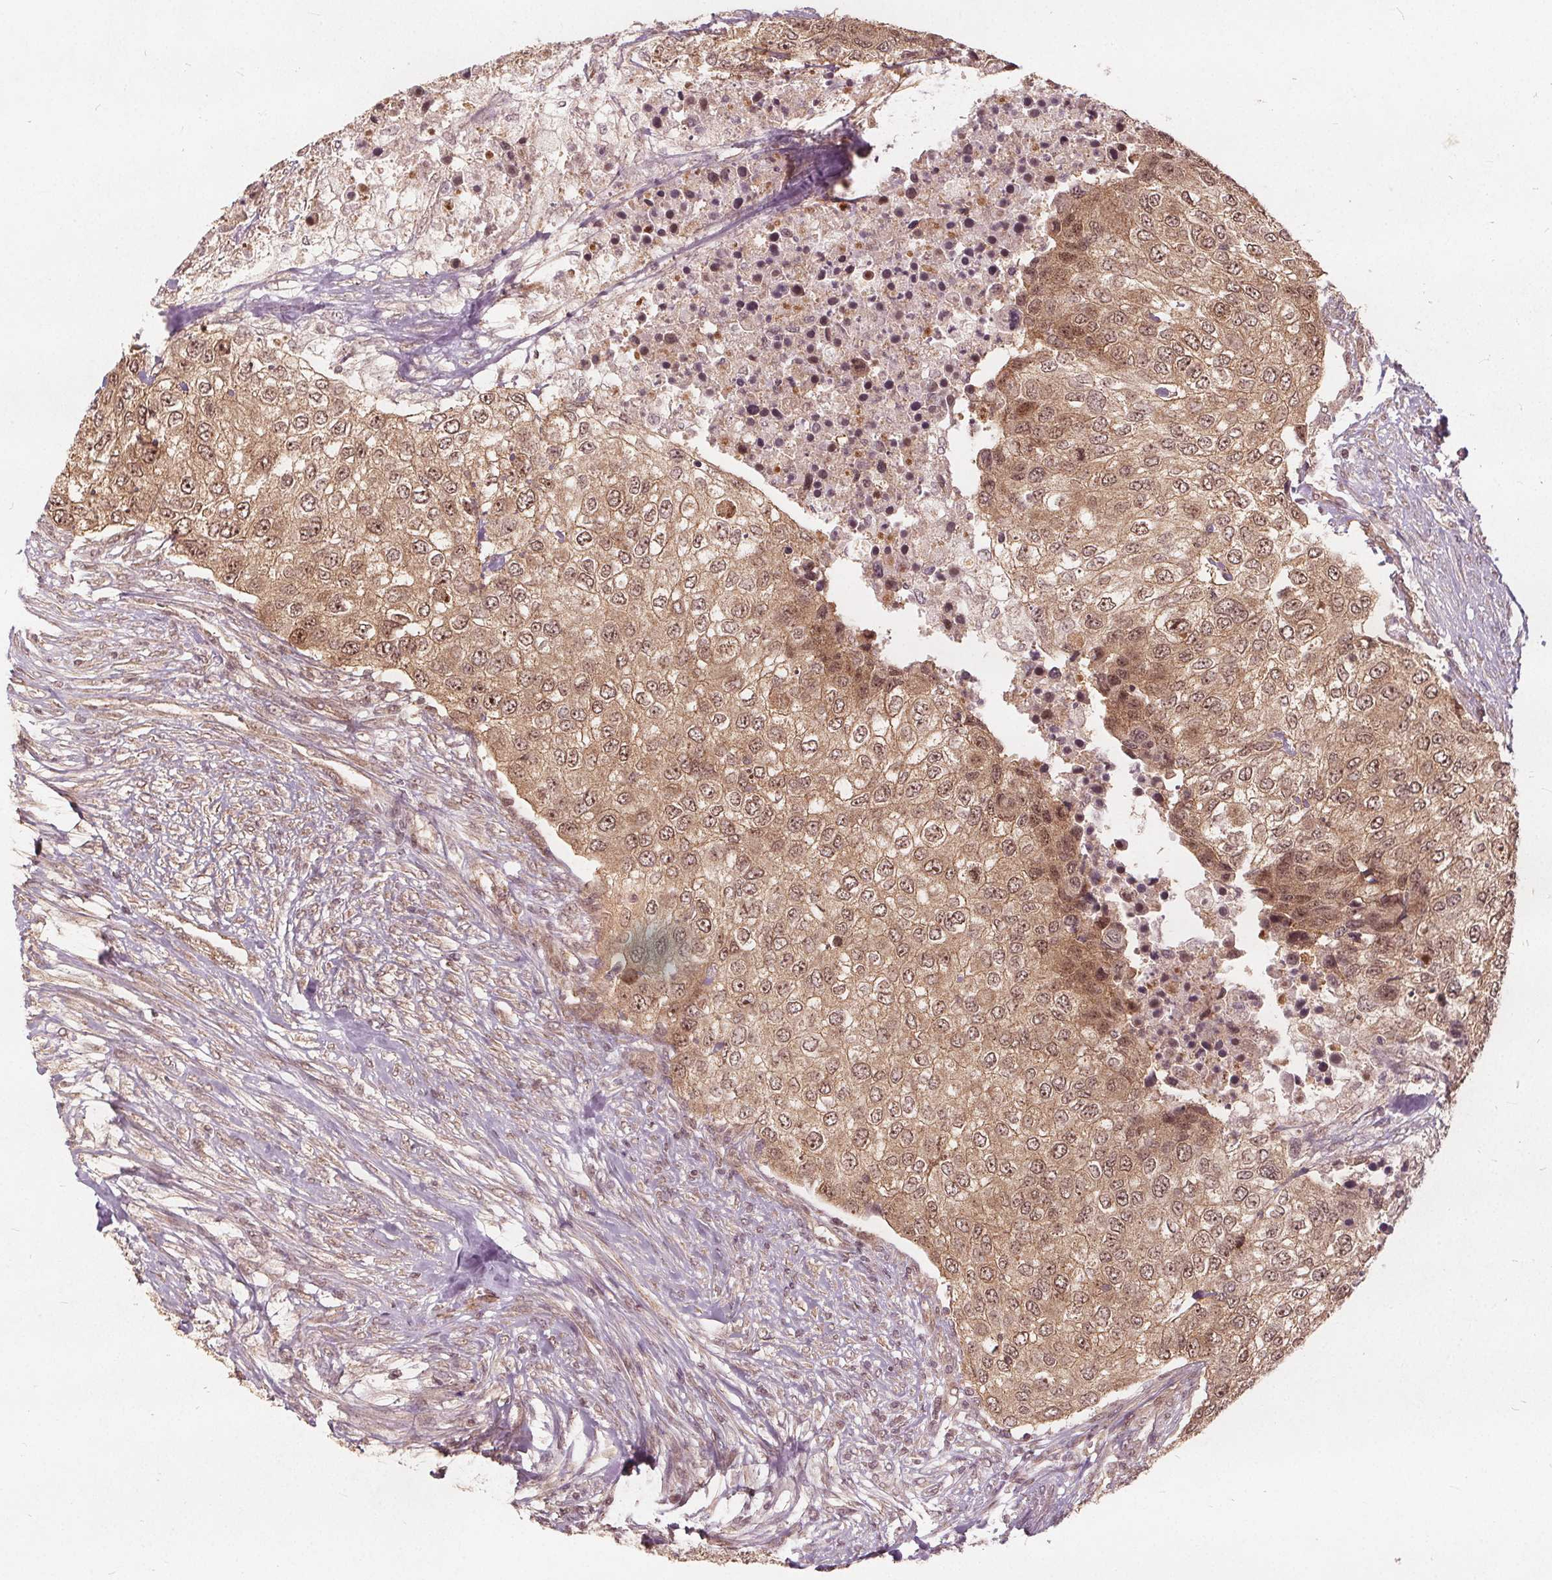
{"staining": {"intensity": "moderate", "quantity": ">75%", "location": "cytoplasmic/membranous,nuclear"}, "tissue": "urothelial cancer", "cell_type": "Tumor cells", "image_type": "cancer", "snomed": [{"axis": "morphology", "description": "Urothelial carcinoma, High grade"}, {"axis": "topography", "description": "Urinary bladder"}], "caption": "Immunohistochemical staining of human urothelial cancer displays medium levels of moderate cytoplasmic/membranous and nuclear positivity in approximately >75% of tumor cells.", "gene": "PPP1CB", "patient": {"sex": "female", "age": 78}}